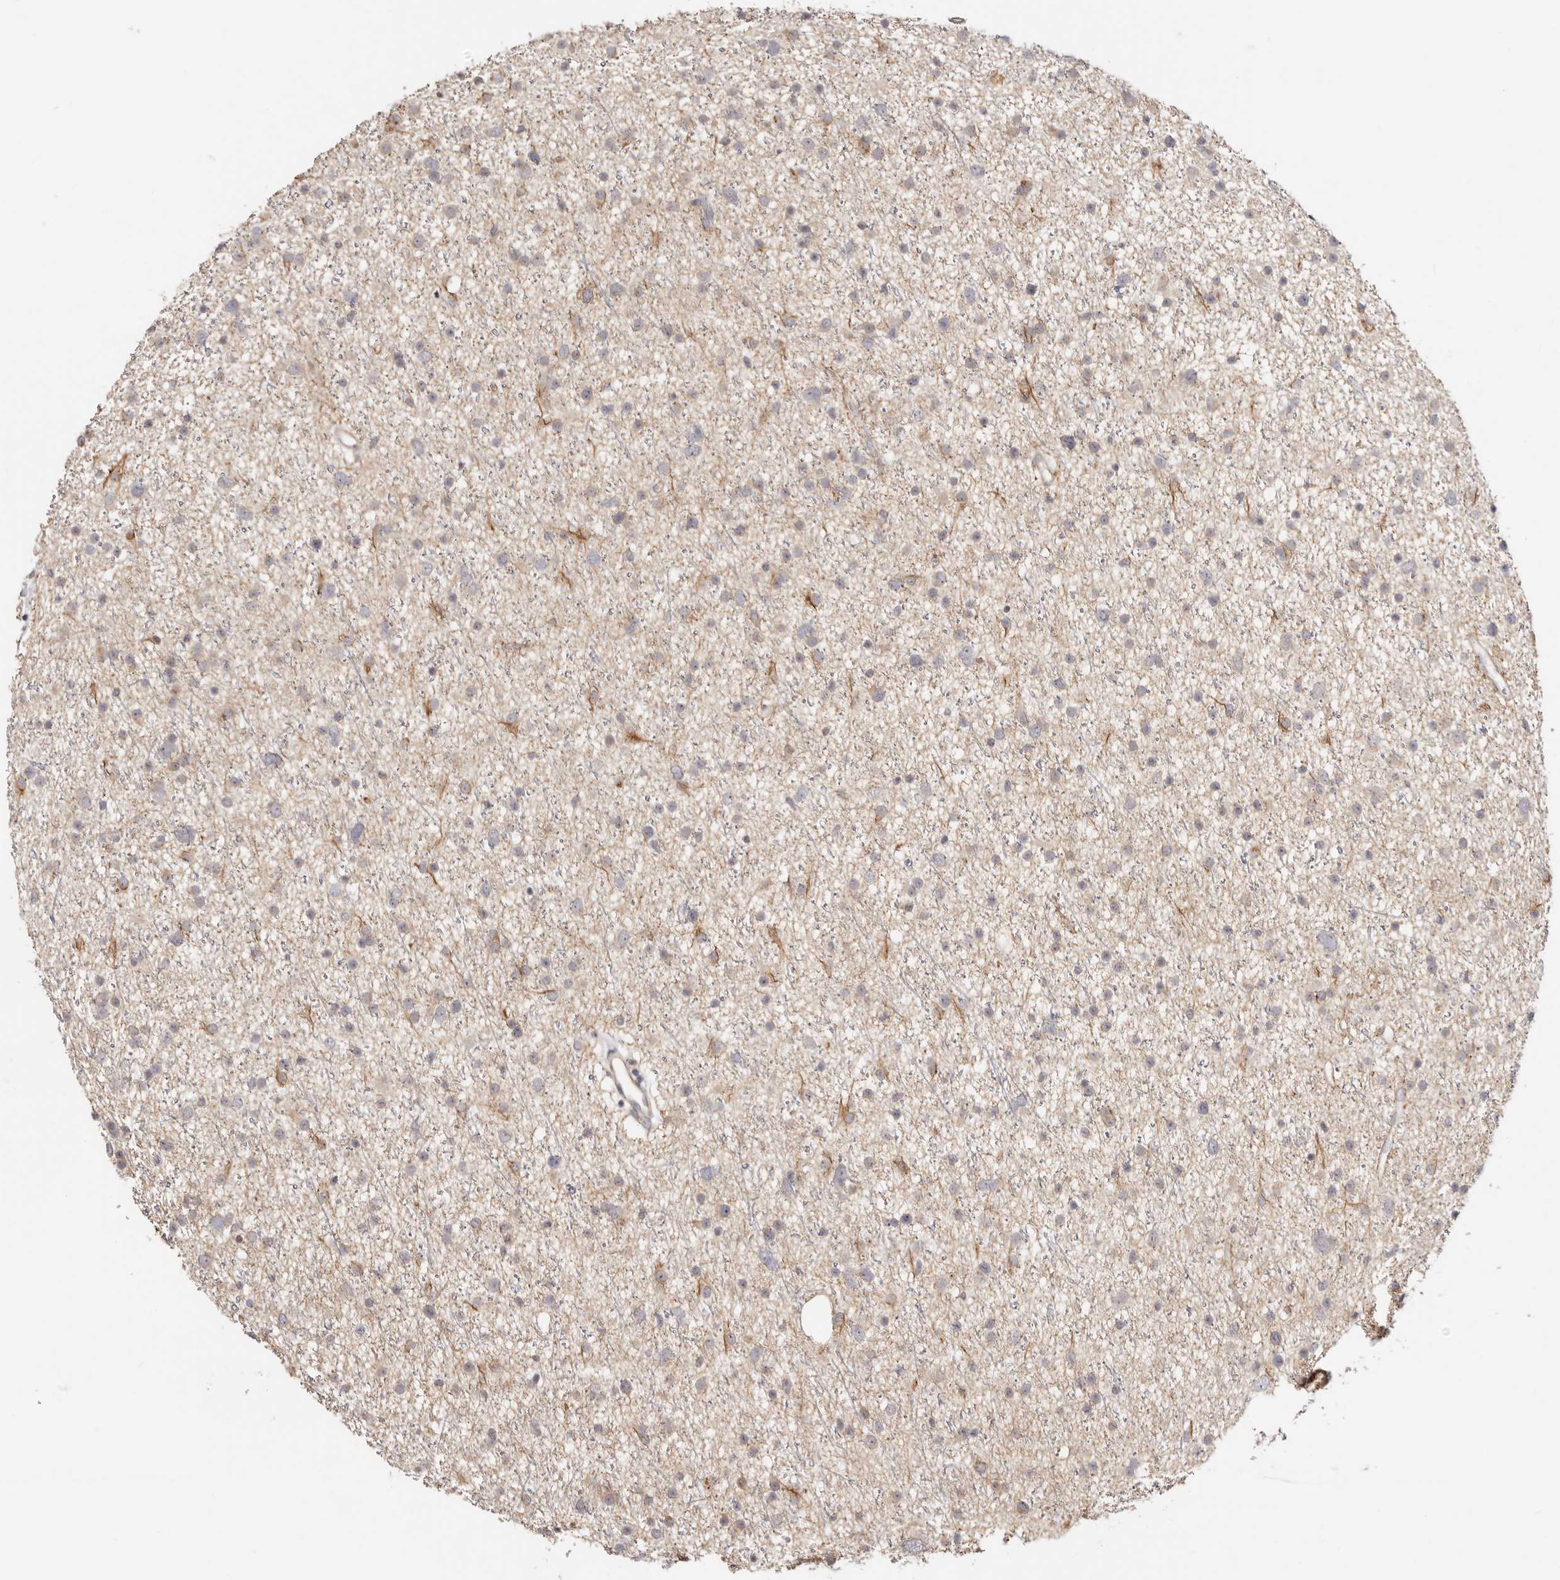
{"staining": {"intensity": "weak", "quantity": "<25%", "location": "cytoplasmic/membranous"}, "tissue": "glioma", "cell_type": "Tumor cells", "image_type": "cancer", "snomed": [{"axis": "morphology", "description": "Glioma, malignant, Low grade"}, {"axis": "topography", "description": "Cerebral cortex"}], "caption": "This micrograph is of glioma stained with IHC to label a protein in brown with the nuclei are counter-stained blue. There is no positivity in tumor cells.", "gene": "BCL2L15", "patient": {"sex": "female", "age": 39}}